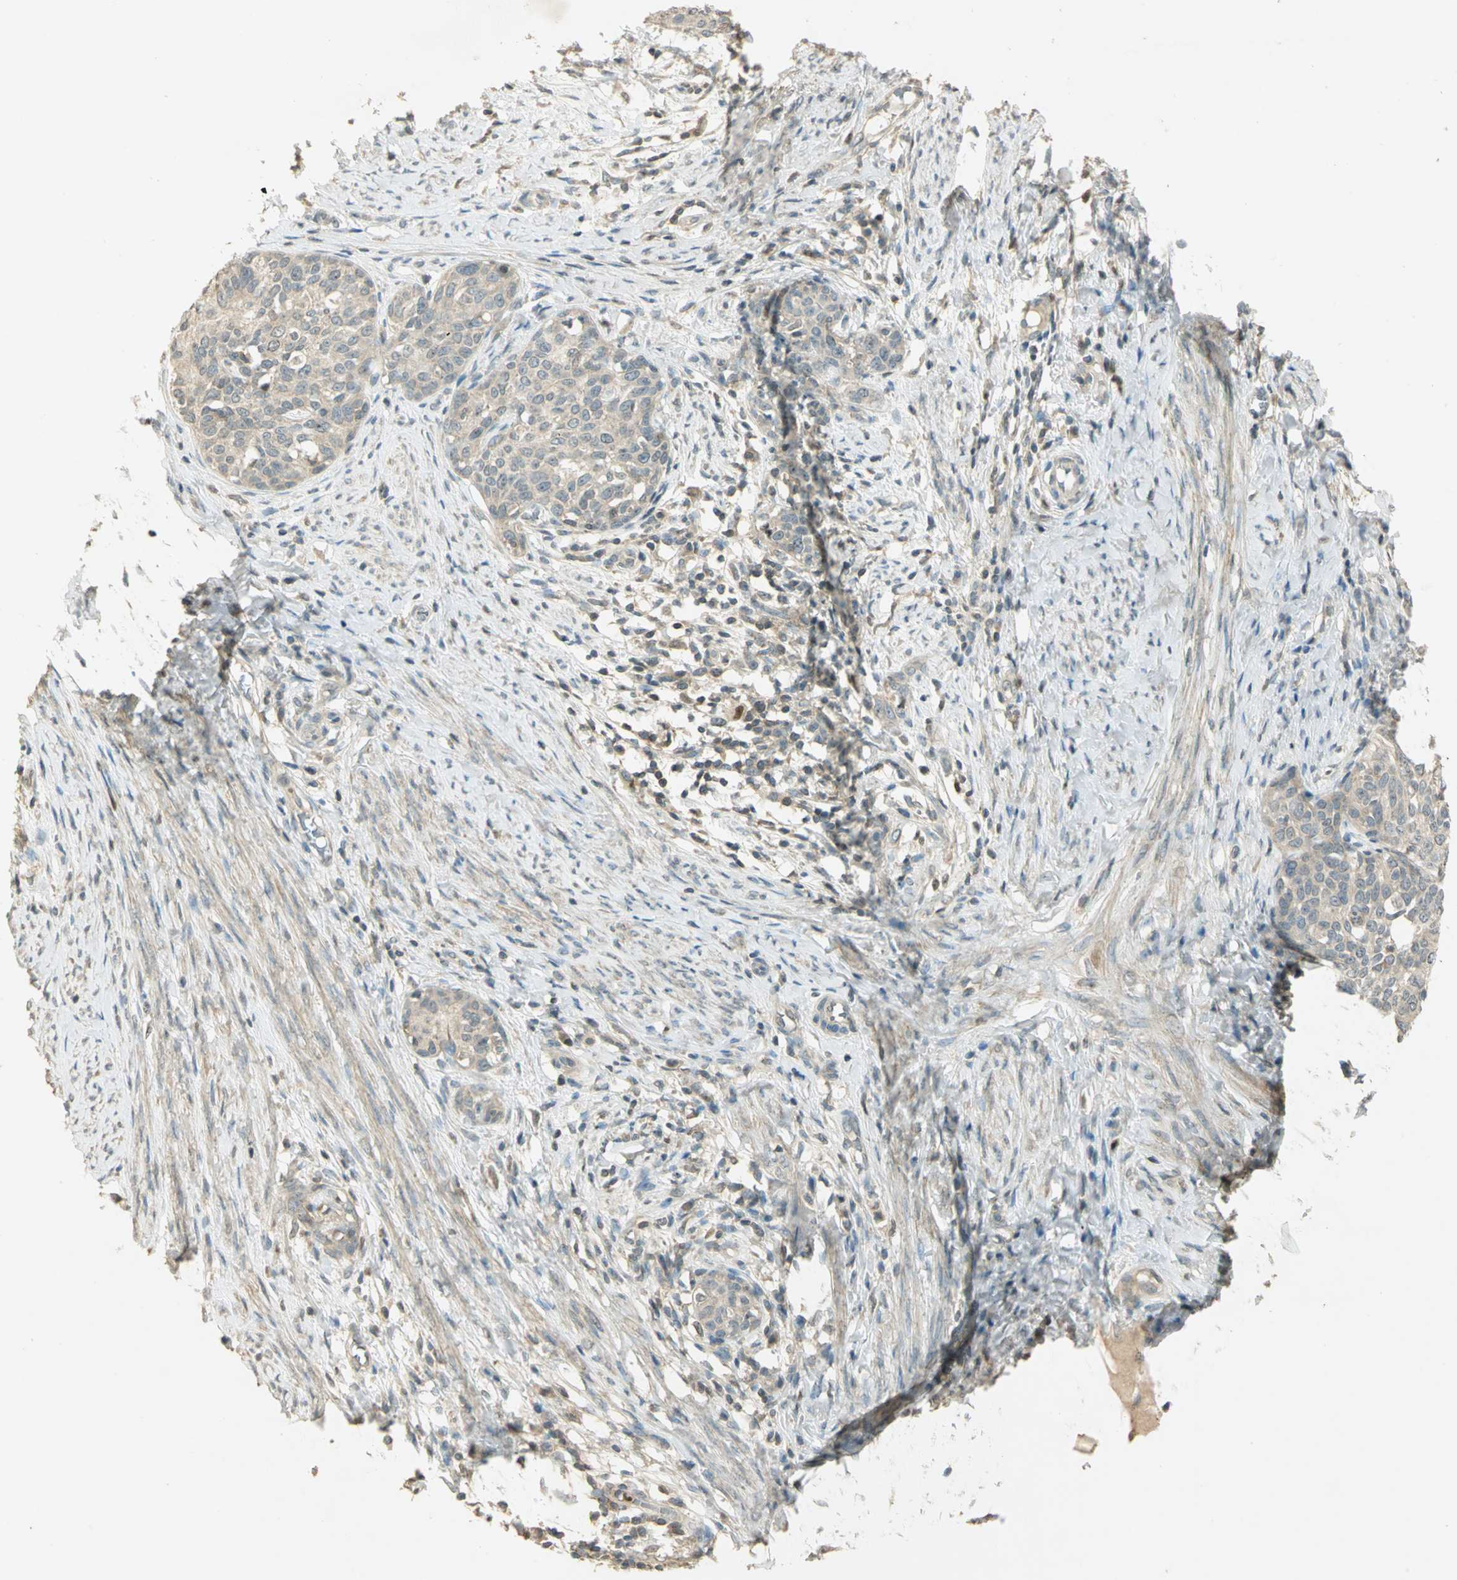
{"staining": {"intensity": "moderate", "quantity": "<25%", "location": "cytoplasmic/membranous,nuclear"}, "tissue": "cervical cancer", "cell_type": "Tumor cells", "image_type": "cancer", "snomed": [{"axis": "morphology", "description": "Squamous cell carcinoma, NOS"}, {"axis": "morphology", "description": "Adenocarcinoma, NOS"}, {"axis": "topography", "description": "Cervix"}], "caption": "Human cervical cancer (squamous cell carcinoma) stained for a protein (brown) demonstrates moderate cytoplasmic/membranous and nuclear positive expression in about <25% of tumor cells.", "gene": "BIRC2", "patient": {"sex": "female", "age": 52}}